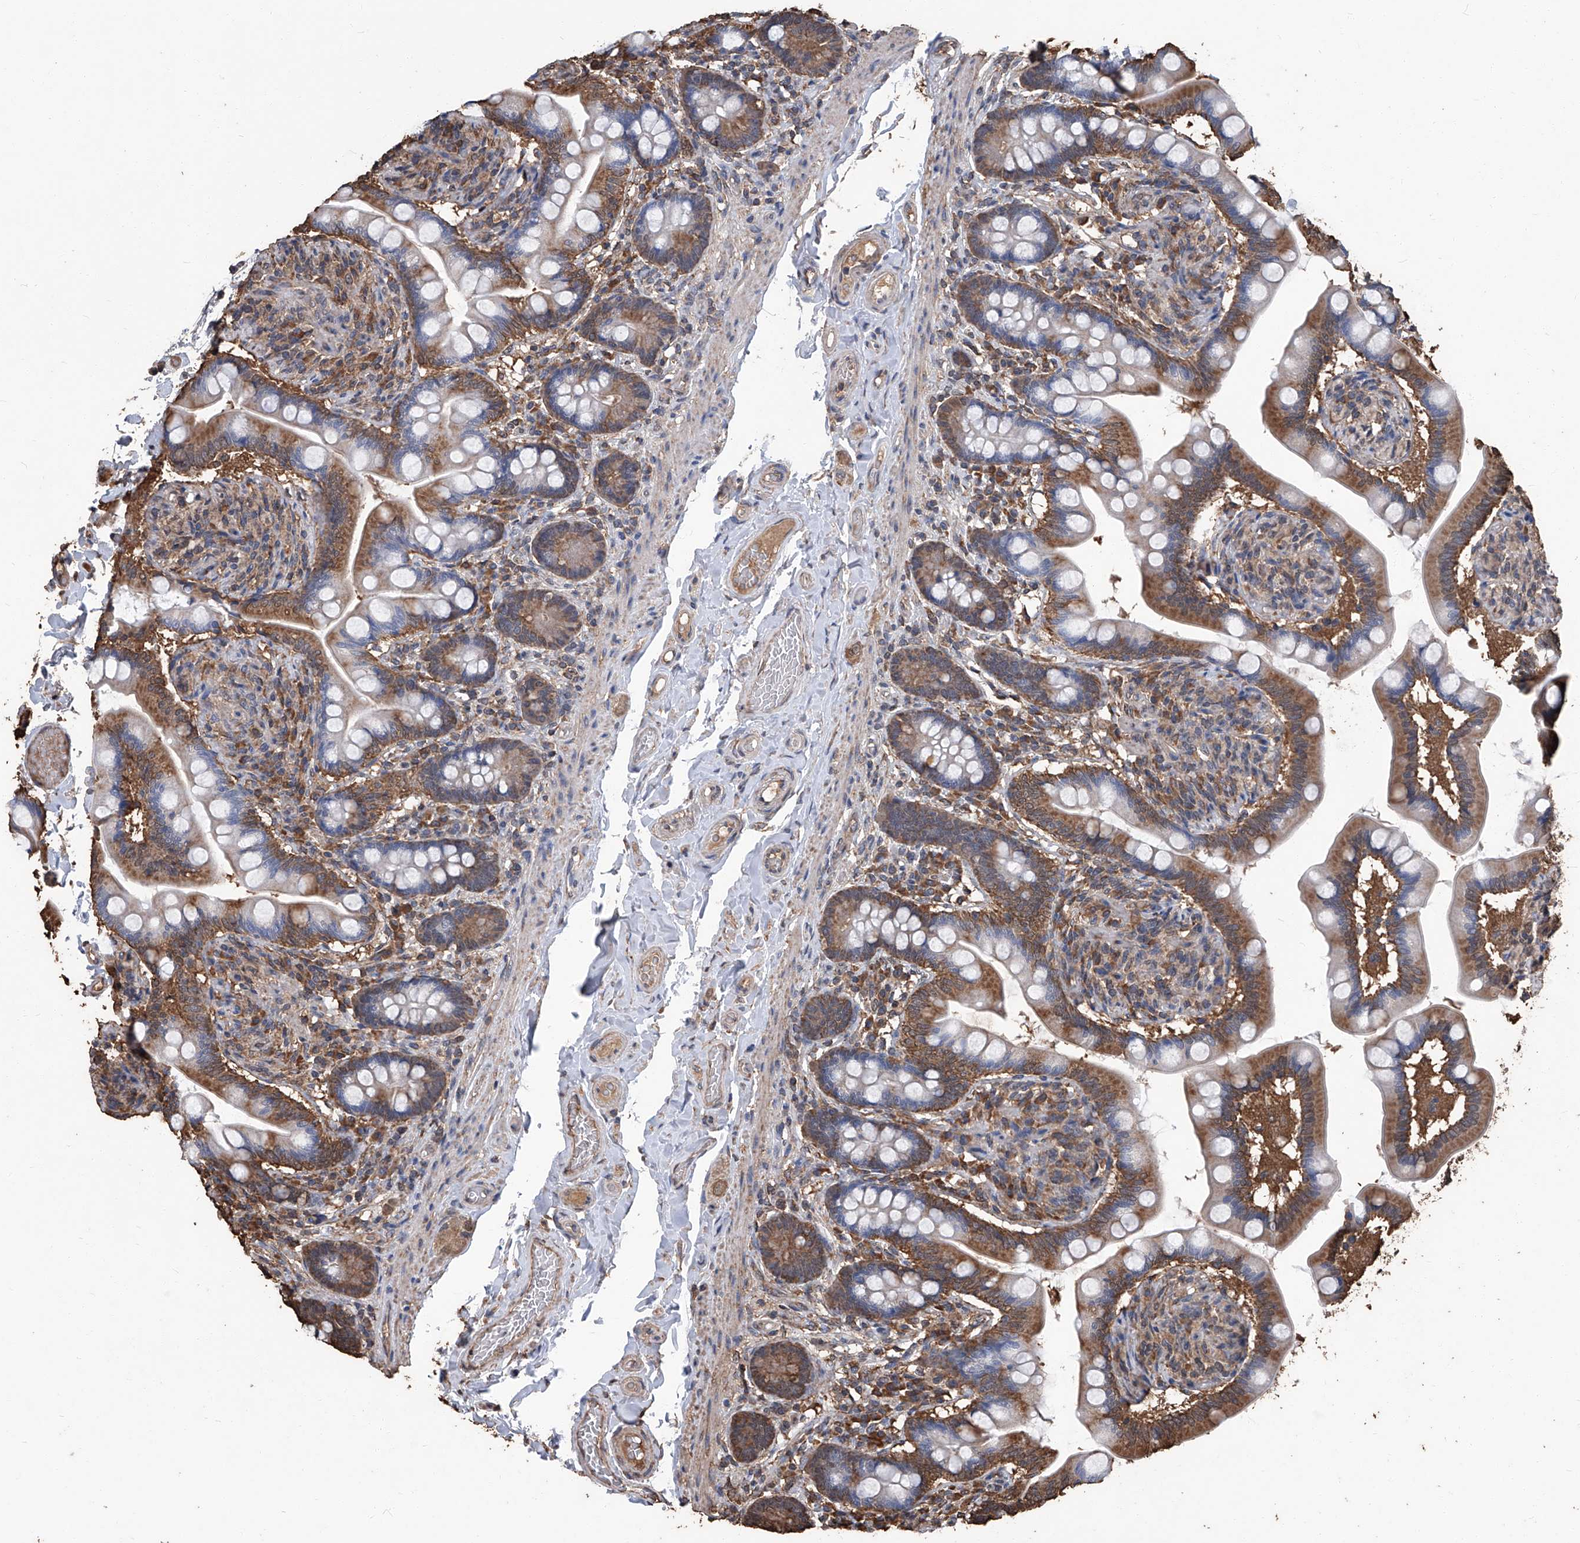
{"staining": {"intensity": "moderate", "quantity": "25%-75%", "location": "cytoplasmic/membranous"}, "tissue": "small intestine", "cell_type": "Glandular cells", "image_type": "normal", "snomed": [{"axis": "morphology", "description": "Normal tissue, NOS"}, {"axis": "topography", "description": "Small intestine"}], "caption": "Immunohistochemistry (IHC) histopathology image of benign human small intestine stained for a protein (brown), which displays medium levels of moderate cytoplasmic/membranous staining in approximately 25%-75% of glandular cells.", "gene": "STARD7", "patient": {"sex": "female", "age": 64}}